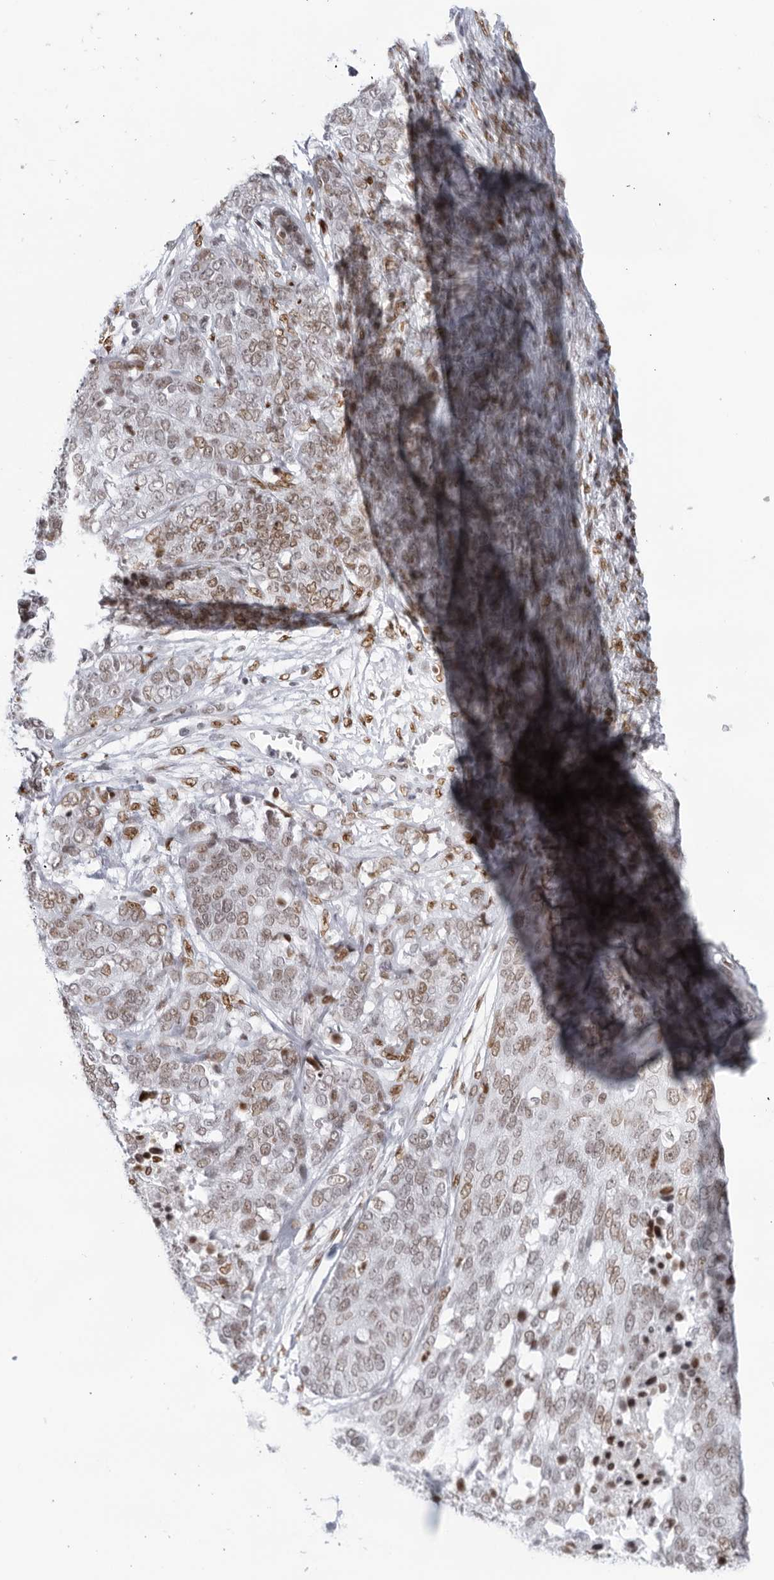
{"staining": {"intensity": "moderate", "quantity": ">75%", "location": "nuclear"}, "tissue": "ovarian cancer", "cell_type": "Tumor cells", "image_type": "cancer", "snomed": [{"axis": "morphology", "description": "Cystadenocarcinoma, serous, NOS"}, {"axis": "topography", "description": "Ovary"}], "caption": "Ovarian serous cystadenocarcinoma stained for a protein (brown) shows moderate nuclear positive staining in about >75% of tumor cells.", "gene": "HP1BP3", "patient": {"sex": "female", "age": 44}}